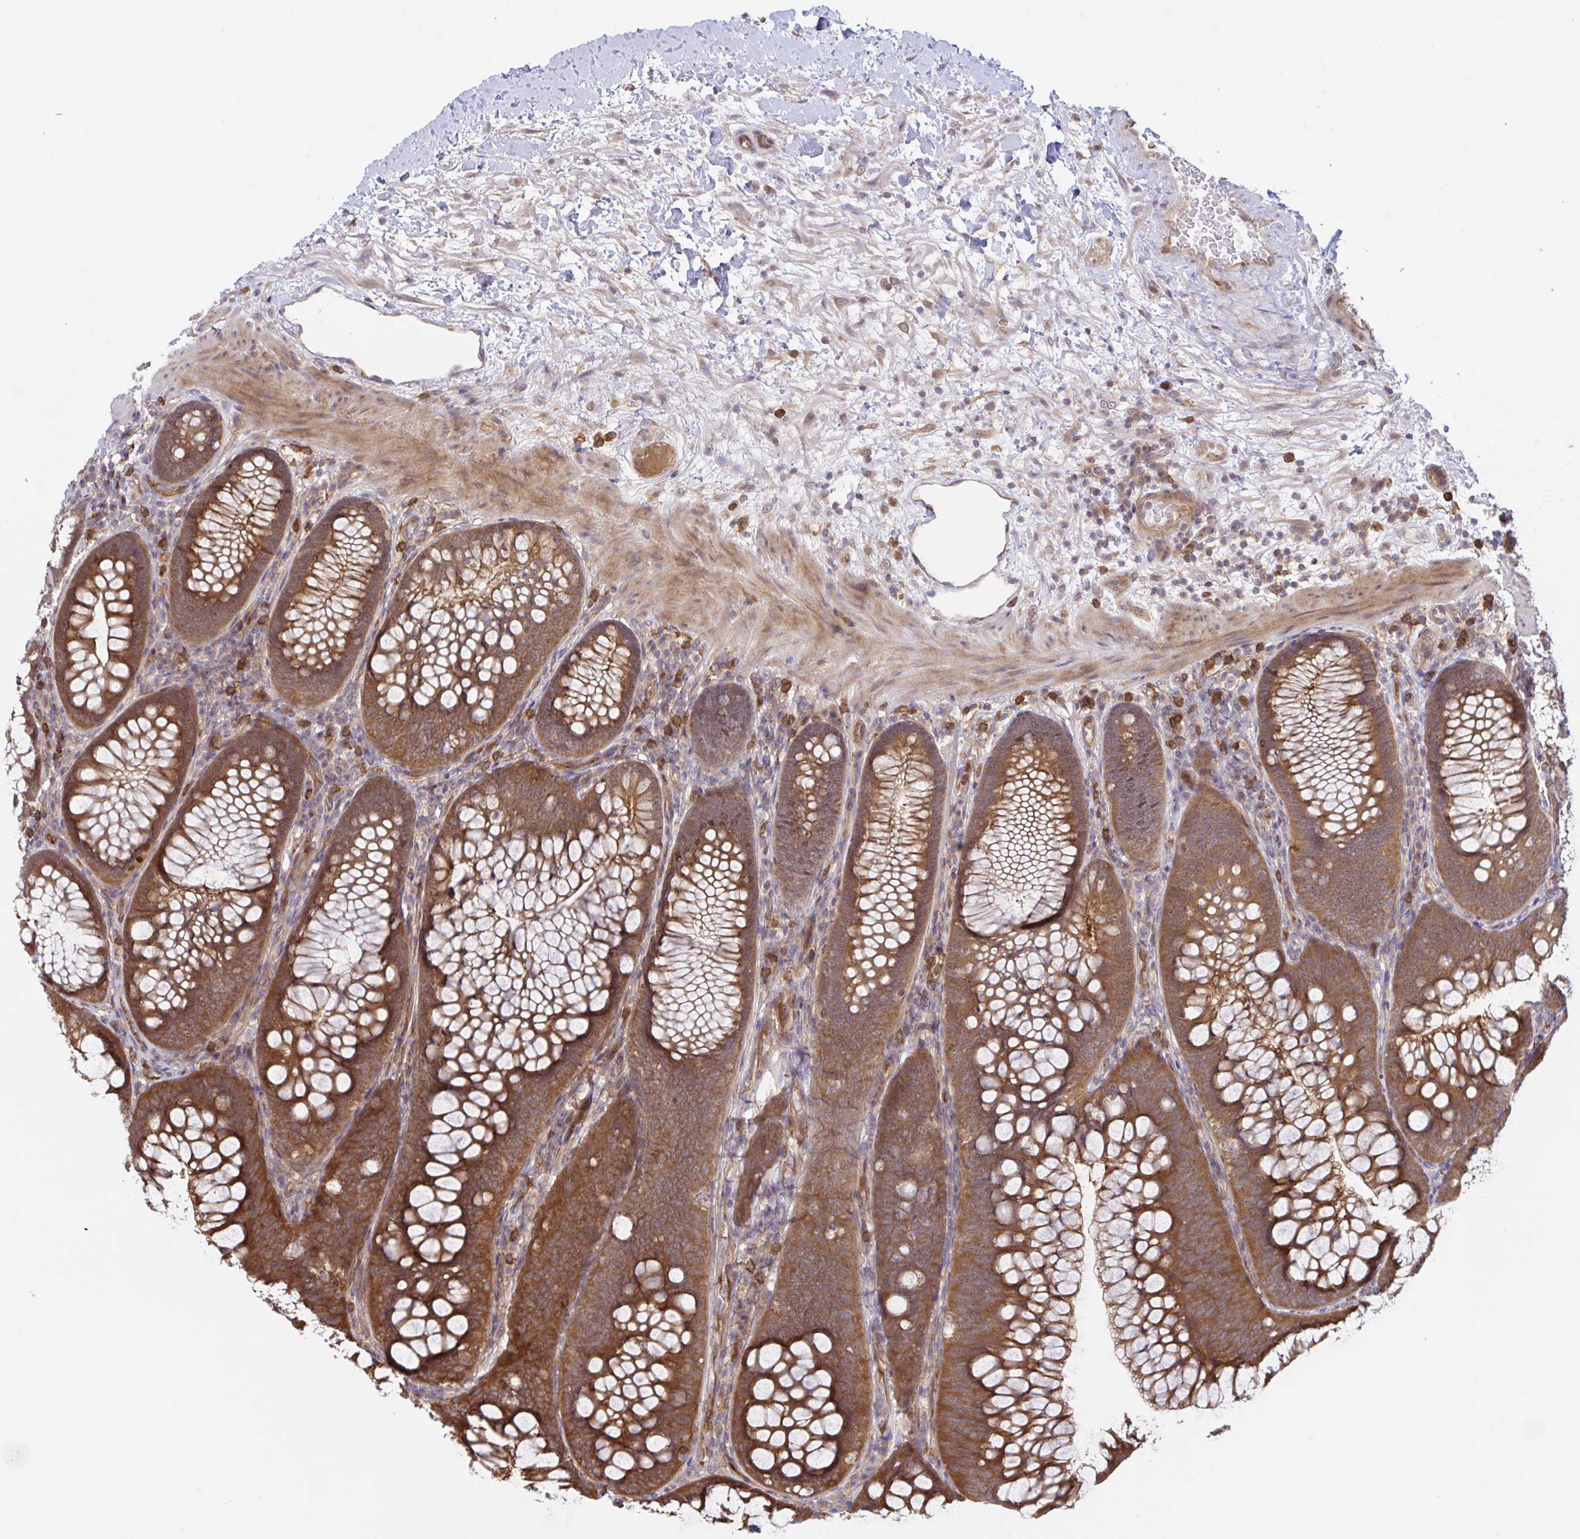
{"staining": {"intensity": "moderate", "quantity": "25%-75%", "location": "cytoplasmic/membranous"}, "tissue": "colon", "cell_type": "Endothelial cells", "image_type": "normal", "snomed": [{"axis": "morphology", "description": "Normal tissue, NOS"}, {"axis": "morphology", "description": "Adenoma, NOS"}, {"axis": "topography", "description": "Soft tissue"}, {"axis": "topography", "description": "Colon"}], "caption": "DAB (3,3'-diaminobenzidine) immunohistochemical staining of benign human colon reveals moderate cytoplasmic/membranous protein expression in approximately 25%-75% of endothelial cells.", "gene": "LMNTD2", "patient": {"sex": "male", "age": 47}}